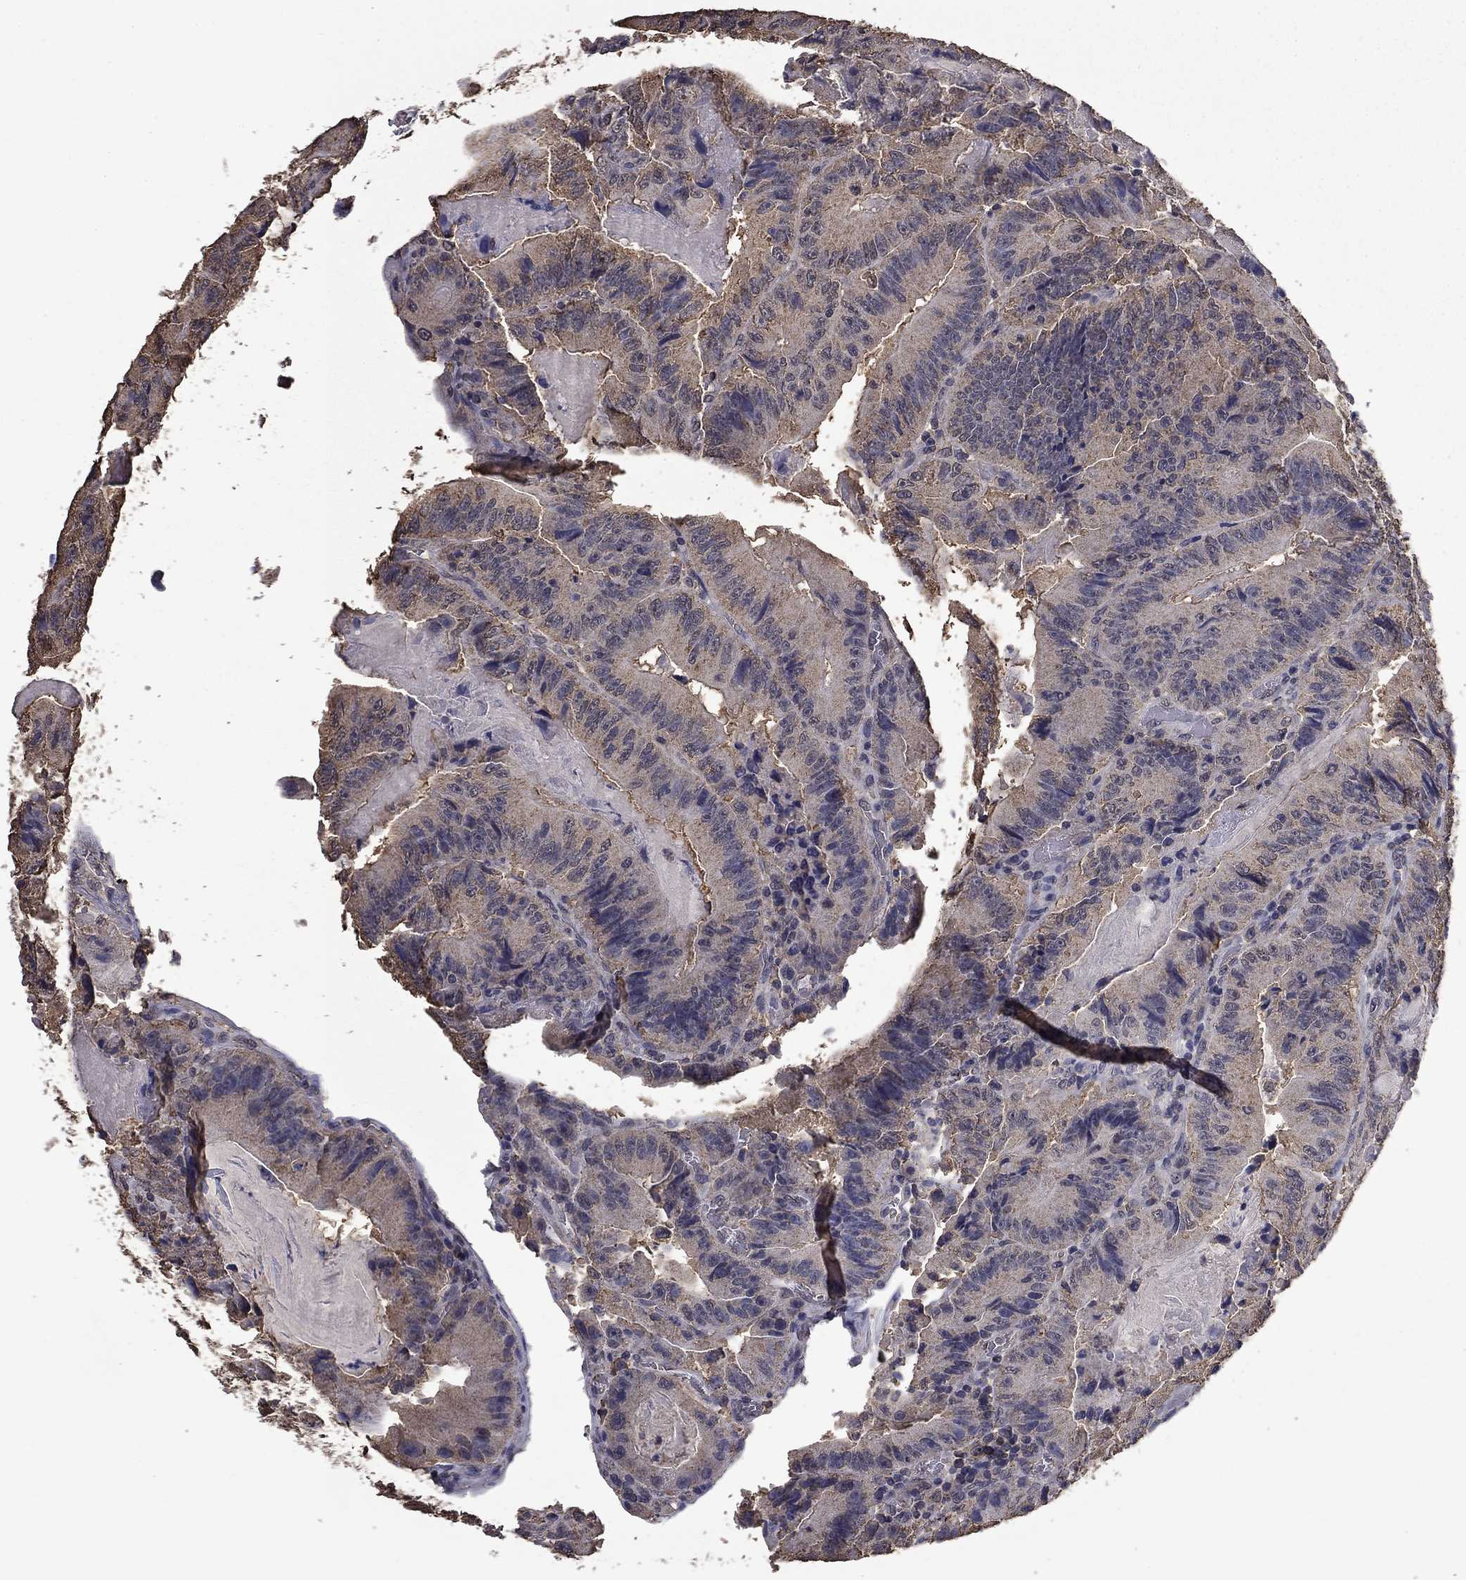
{"staining": {"intensity": "negative", "quantity": "none", "location": "none"}, "tissue": "colorectal cancer", "cell_type": "Tumor cells", "image_type": "cancer", "snomed": [{"axis": "morphology", "description": "Adenocarcinoma, NOS"}, {"axis": "topography", "description": "Colon"}], "caption": "Image shows no protein expression in tumor cells of adenocarcinoma (colorectal) tissue. The staining was performed using DAB (3,3'-diaminobenzidine) to visualize the protein expression in brown, while the nuclei were stained in blue with hematoxylin (Magnification: 20x).", "gene": "MFAP3L", "patient": {"sex": "female", "age": 86}}